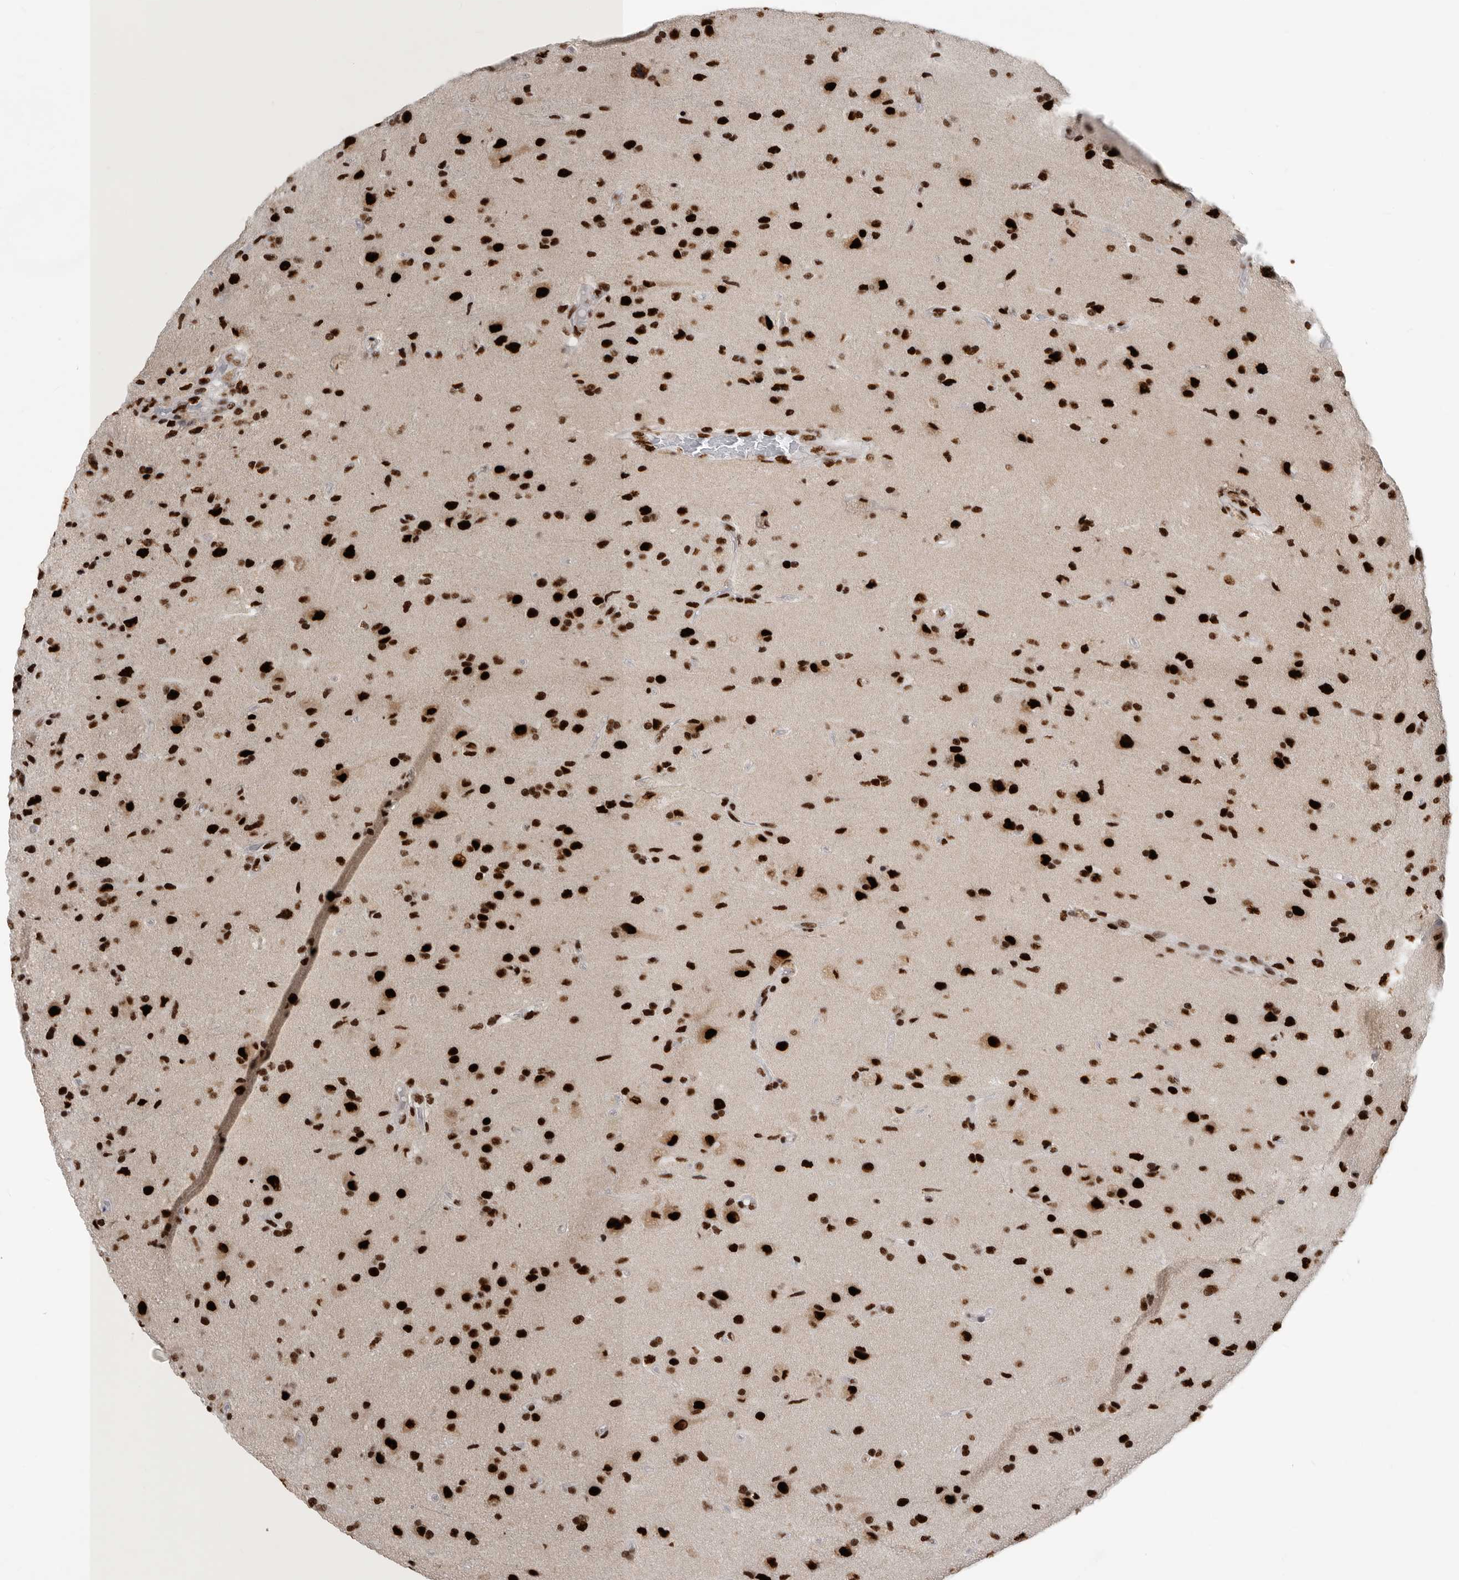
{"staining": {"intensity": "strong", "quantity": ">75%", "location": "nuclear"}, "tissue": "glioma", "cell_type": "Tumor cells", "image_type": "cancer", "snomed": [{"axis": "morphology", "description": "Glioma, malignant, High grade"}, {"axis": "topography", "description": "Brain"}], "caption": "Immunohistochemistry (IHC) photomicrograph of neoplastic tissue: human malignant glioma (high-grade) stained using immunohistochemistry (IHC) displays high levels of strong protein expression localized specifically in the nuclear of tumor cells, appearing as a nuclear brown color.", "gene": "BCLAF1", "patient": {"sex": "male", "age": 72}}